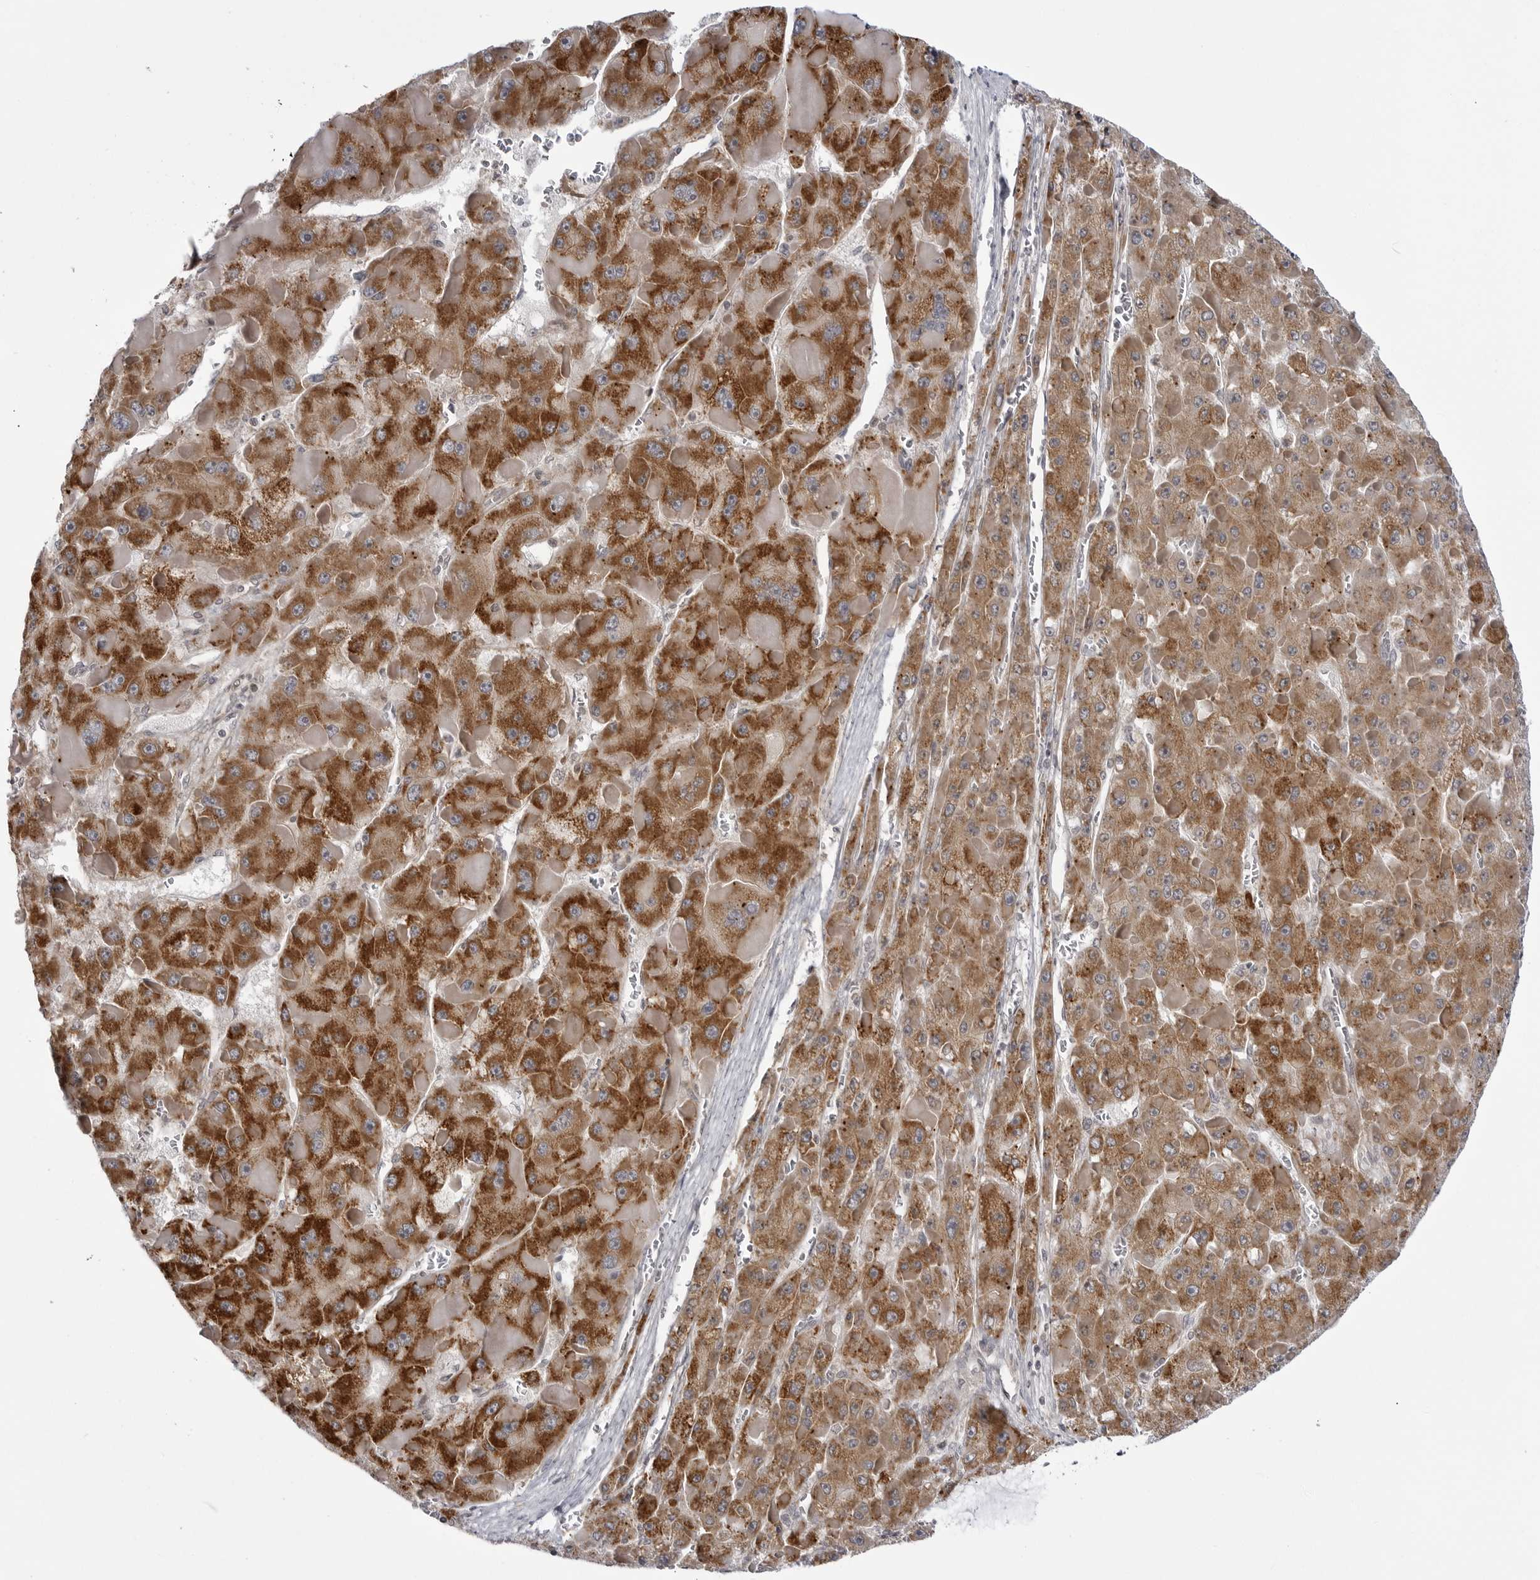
{"staining": {"intensity": "strong", "quantity": ">75%", "location": "cytoplasmic/membranous"}, "tissue": "liver cancer", "cell_type": "Tumor cells", "image_type": "cancer", "snomed": [{"axis": "morphology", "description": "Carcinoma, Hepatocellular, NOS"}, {"axis": "topography", "description": "Liver"}], "caption": "High-power microscopy captured an IHC photomicrograph of liver cancer (hepatocellular carcinoma), revealing strong cytoplasmic/membranous staining in about >75% of tumor cells.", "gene": "CCDC18", "patient": {"sex": "female", "age": 73}}